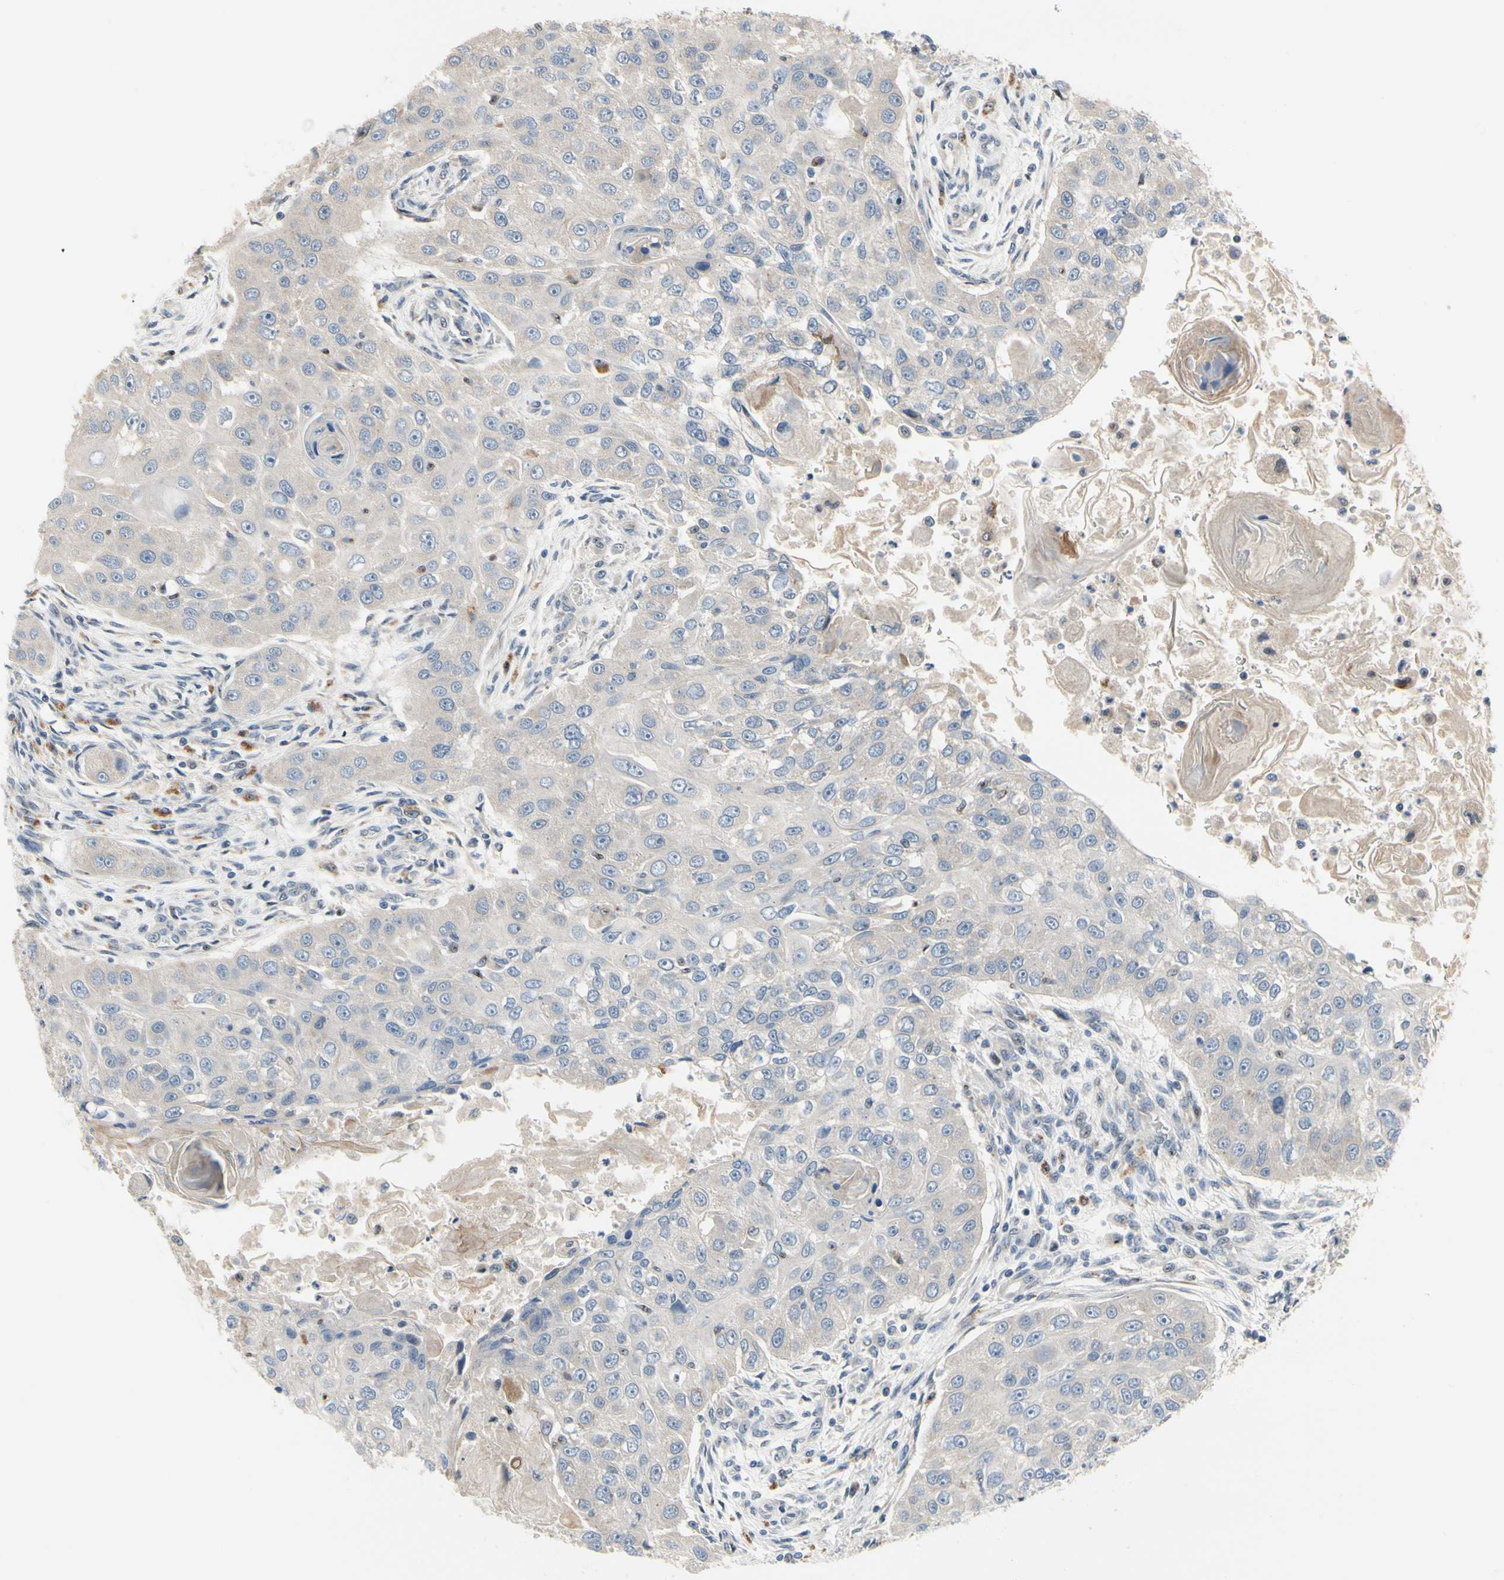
{"staining": {"intensity": "negative", "quantity": "none", "location": "none"}, "tissue": "head and neck cancer", "cell_type": "Tumor cells", "image_type": "cancer", "snomed": [{"axis": "morphology", "description": "Normal tissue, NOS"}, {"axis": "morphology", "description": "Squamous cell carcinoma, NOS"}, {"axis": "topography", "description": "Skeletal muscle"}, {"axis": "topography", "description": "Head-Neck"}], "caption": "The immunohistochemistry micrograph has no significant positivity in tumor cells of head and neck cancer tissue.", "gene": "NFASC", "patient": {"sex": "male", "age": 51}}